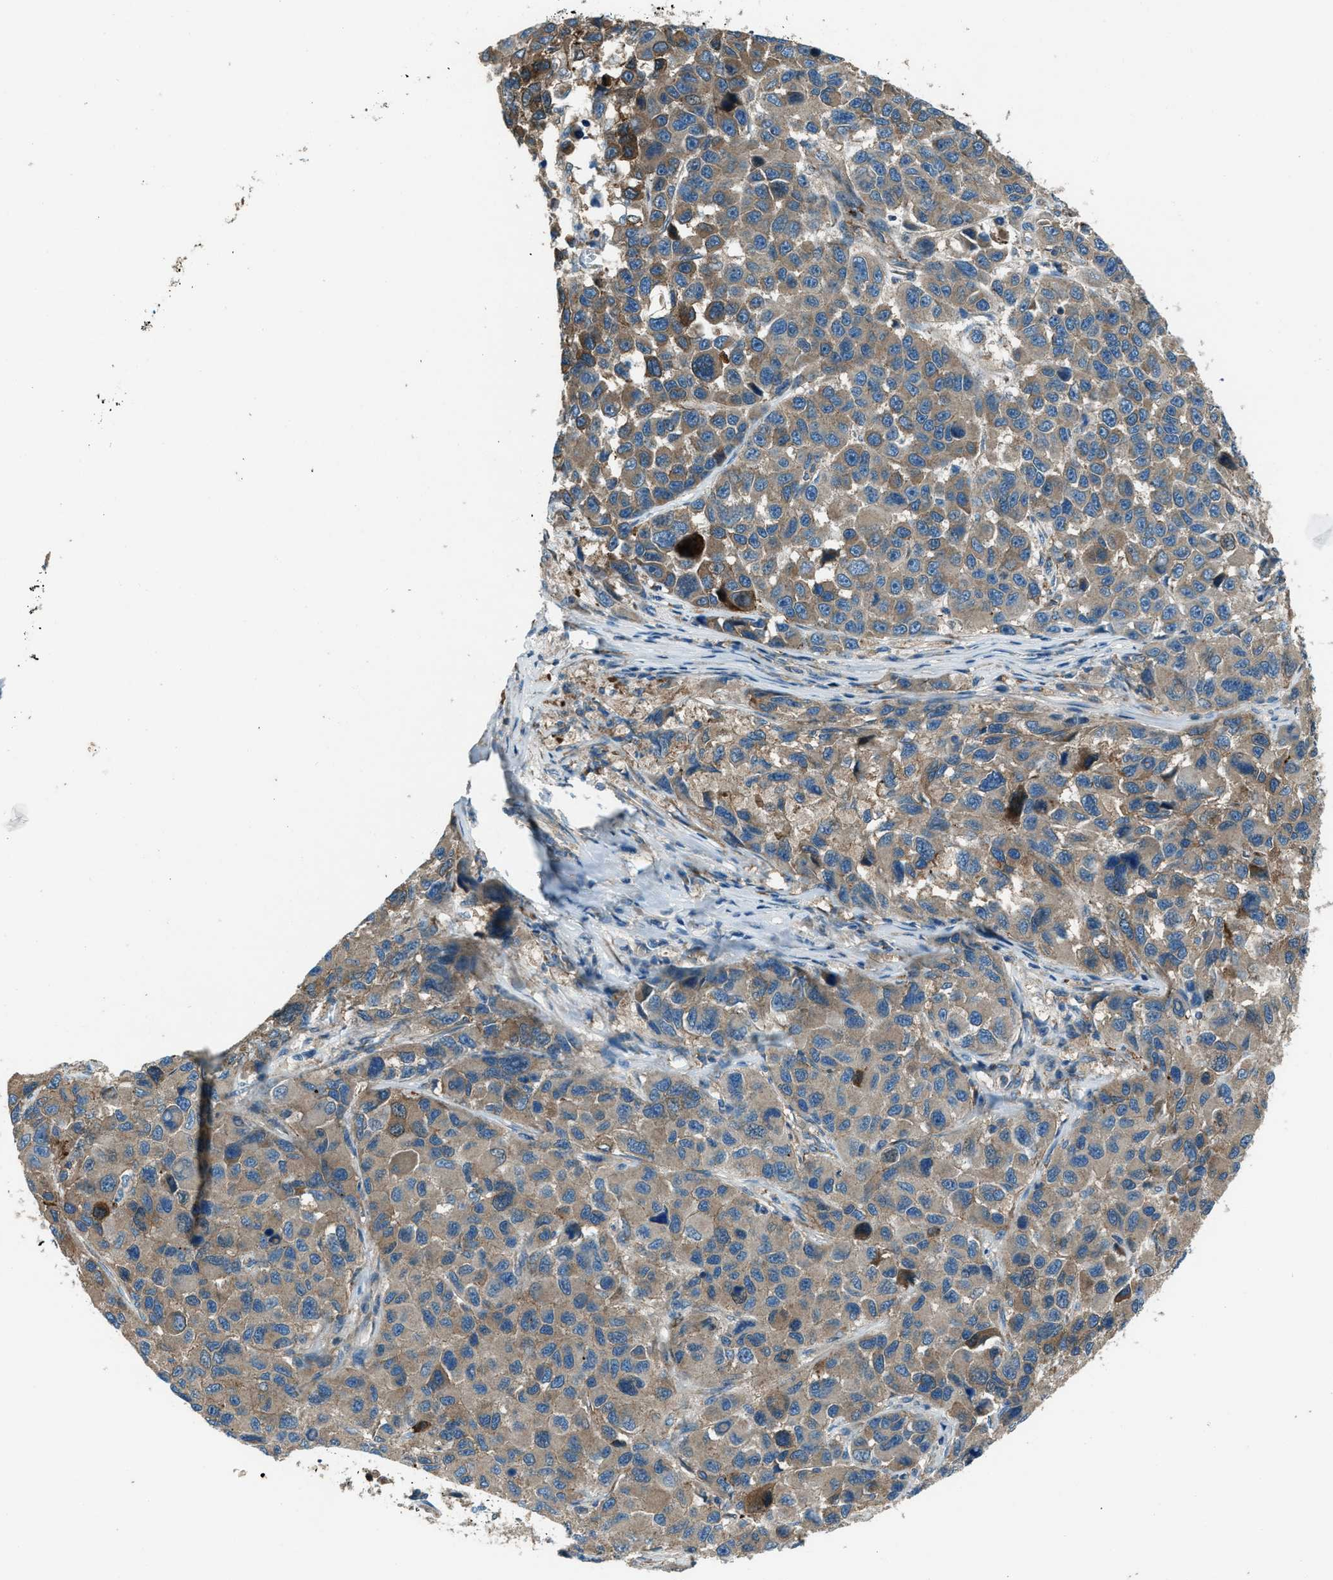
{"staining": {"intensity": "moderate", "quantity": ">75%", "location": "cytoplasmic/membranous"}, "tissue": "melanoma", "cell_type": "Tumor cells", "image_type": "cancer", "snomed": [{"axis": "morphology", "description": "Malignant melanoma, NOS"}, {"axis": "topography", "description": "Skin"}], "caption": "IHC image of neoplastic tissue: melanoma stained using immunohistochemistry reveals medium levels of moderate protein expression localized specifically in the cytoplasmic/membranous of tumor cells, appearing as a cytoplasmic/membranous brown color.", "gene": "SVIL", "patient": {"sex": "male", "age": 53}}